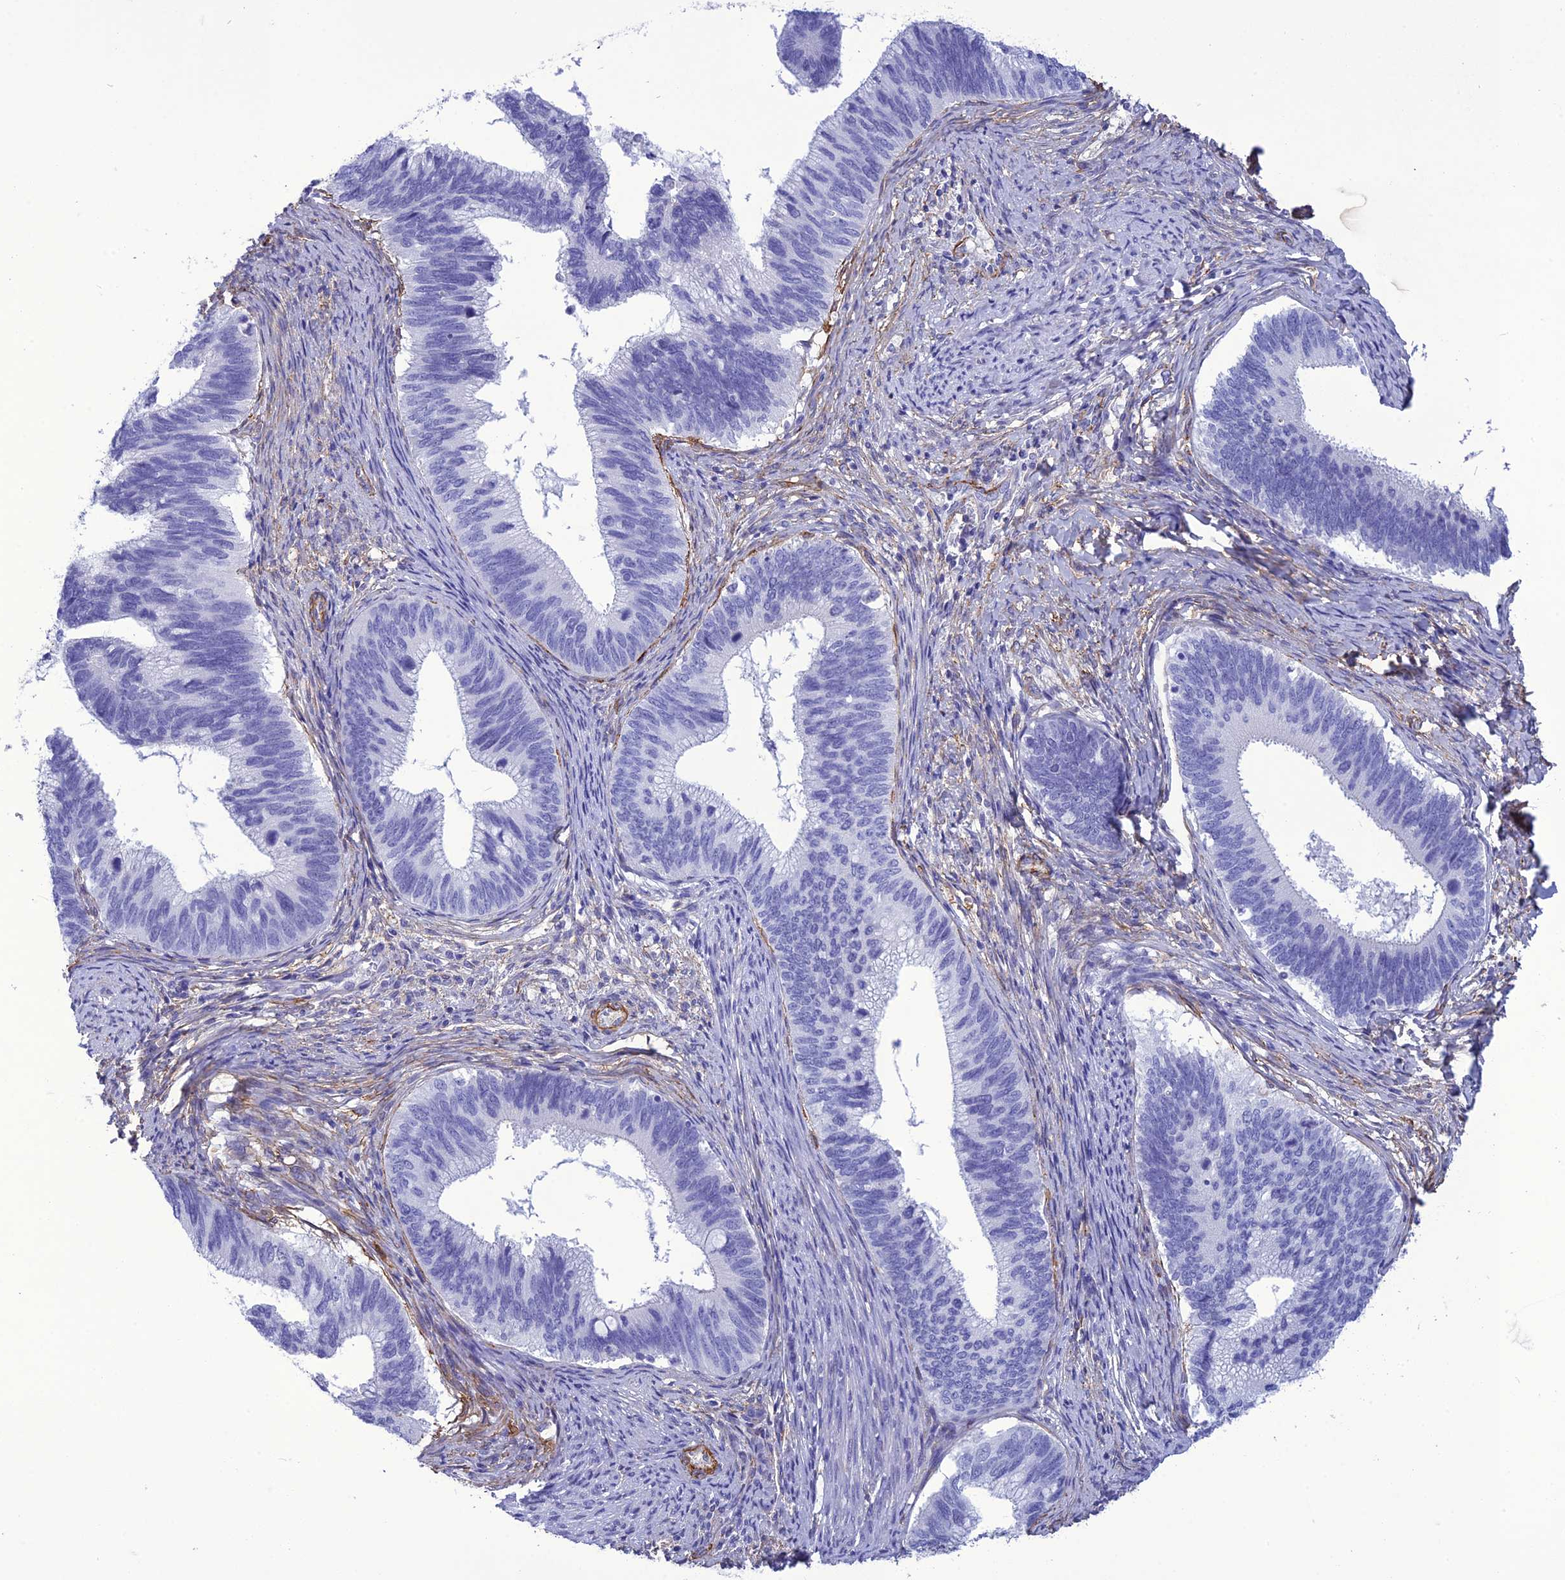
{"staining": {"intensity": "negative", "quantity": "none", "location": "none"}, "tissue": "cervical cancer", "cell_type": "Tumor cells", "image_type": "cancer", "snomed": [{"axis": "morphology", "description": "Adenocarcinoma, NOS"}, {"axis": "topography", "description": "Cervix"}], "caption": "High power microscopy micrograph of an immunohistochemistry histopathology image of cervical adenocarcinoma, revealing no significant staining in tumor cells.", "gene": "NKD1", "patient": {"sex": "female", "age": 42}}